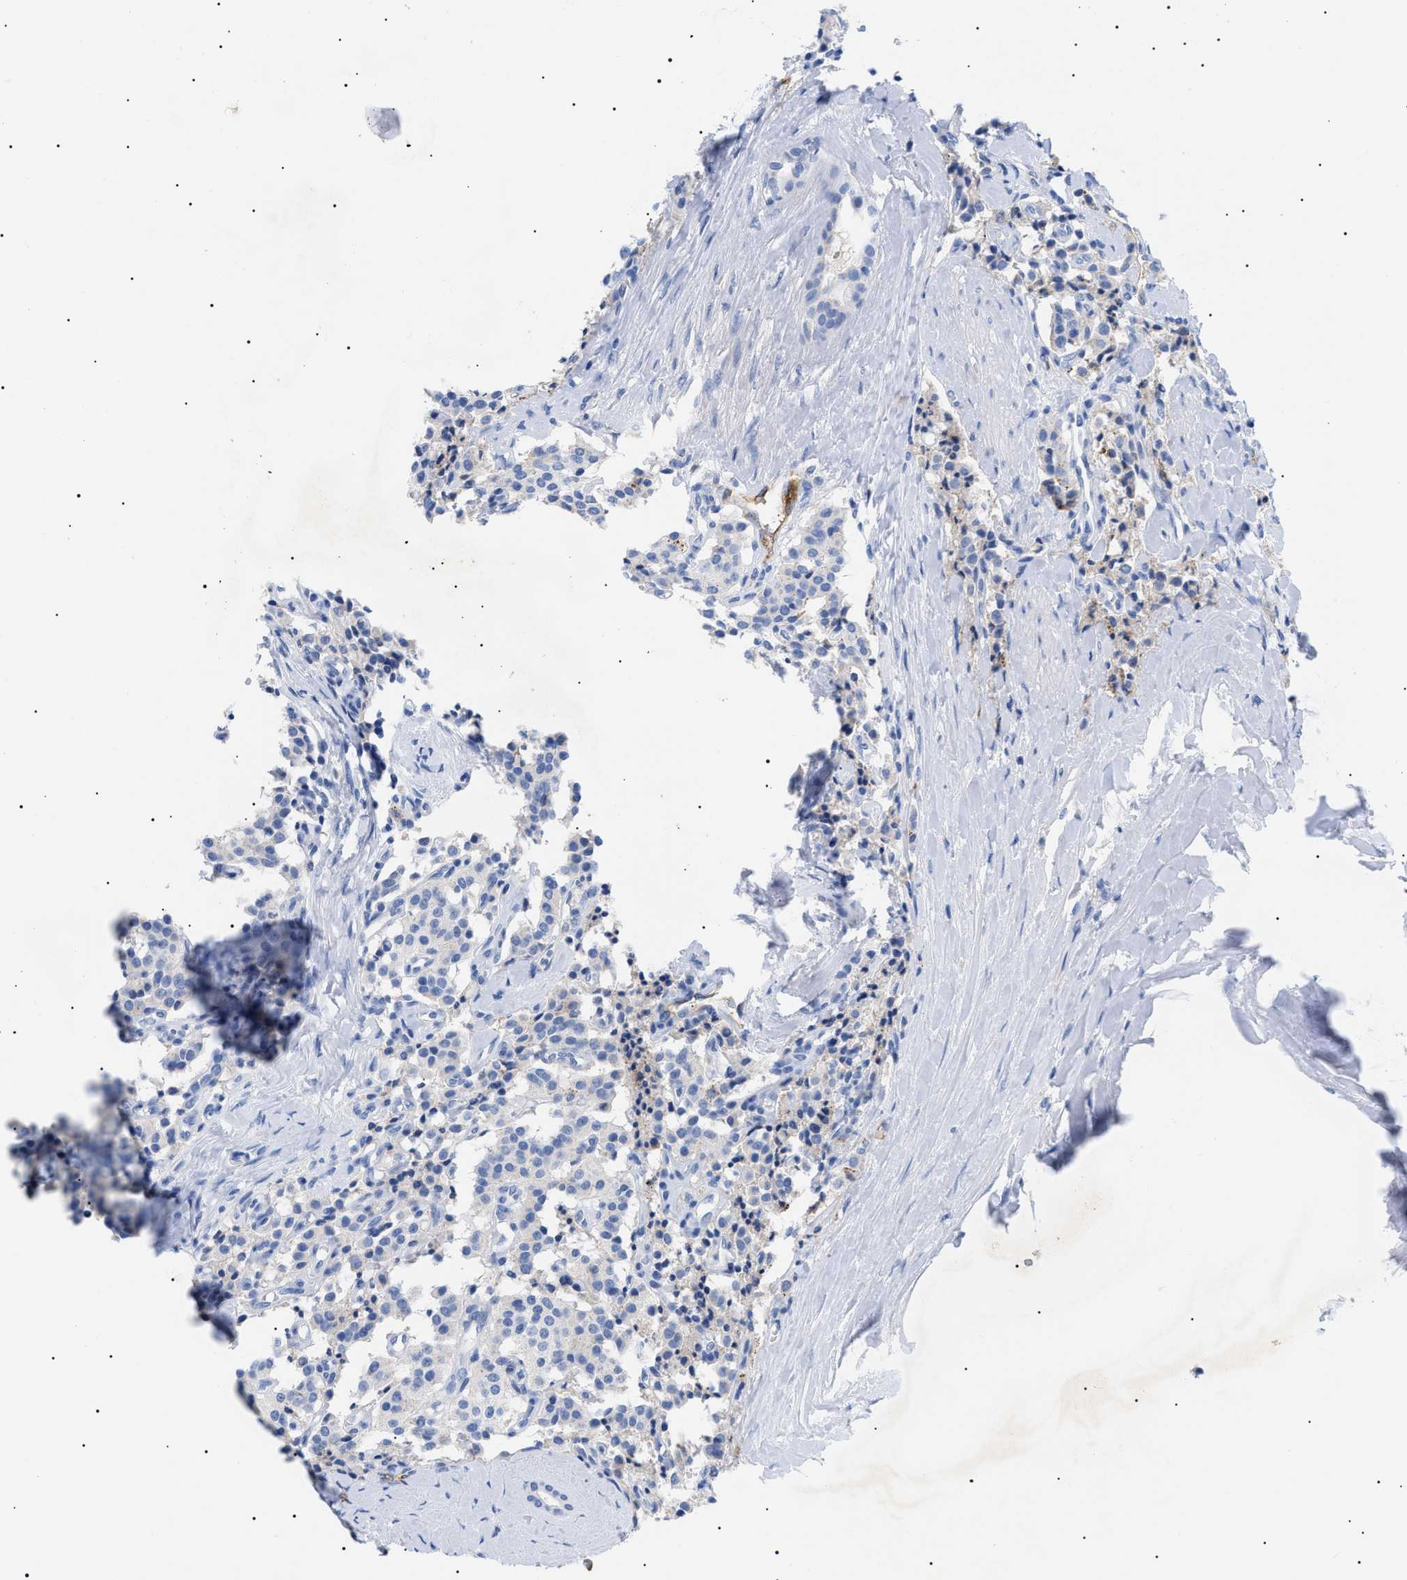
{"staining": {"intensity": "negative", "quantity": "none", "location": "none"}, "tissue": "carcinoid", "cell_type": "Tumor cells", "image_type": "cancer", "snomed": [{"axis": "morphology", "description": "Carcinoid, malignant, NOS"}, {"axis": "topography", "description": "Lung"}], "caption": "IHC of human carcinoid (malignant) reveals no positivity in tumor cells. The staining was performed using DAB to visualize the protein expression in brown, while the nuclei were stained in blue with hematoxylin (Magnification: 20x).", "gene": "ACKR1", "patient": {"sex": "male", "age": 30}}